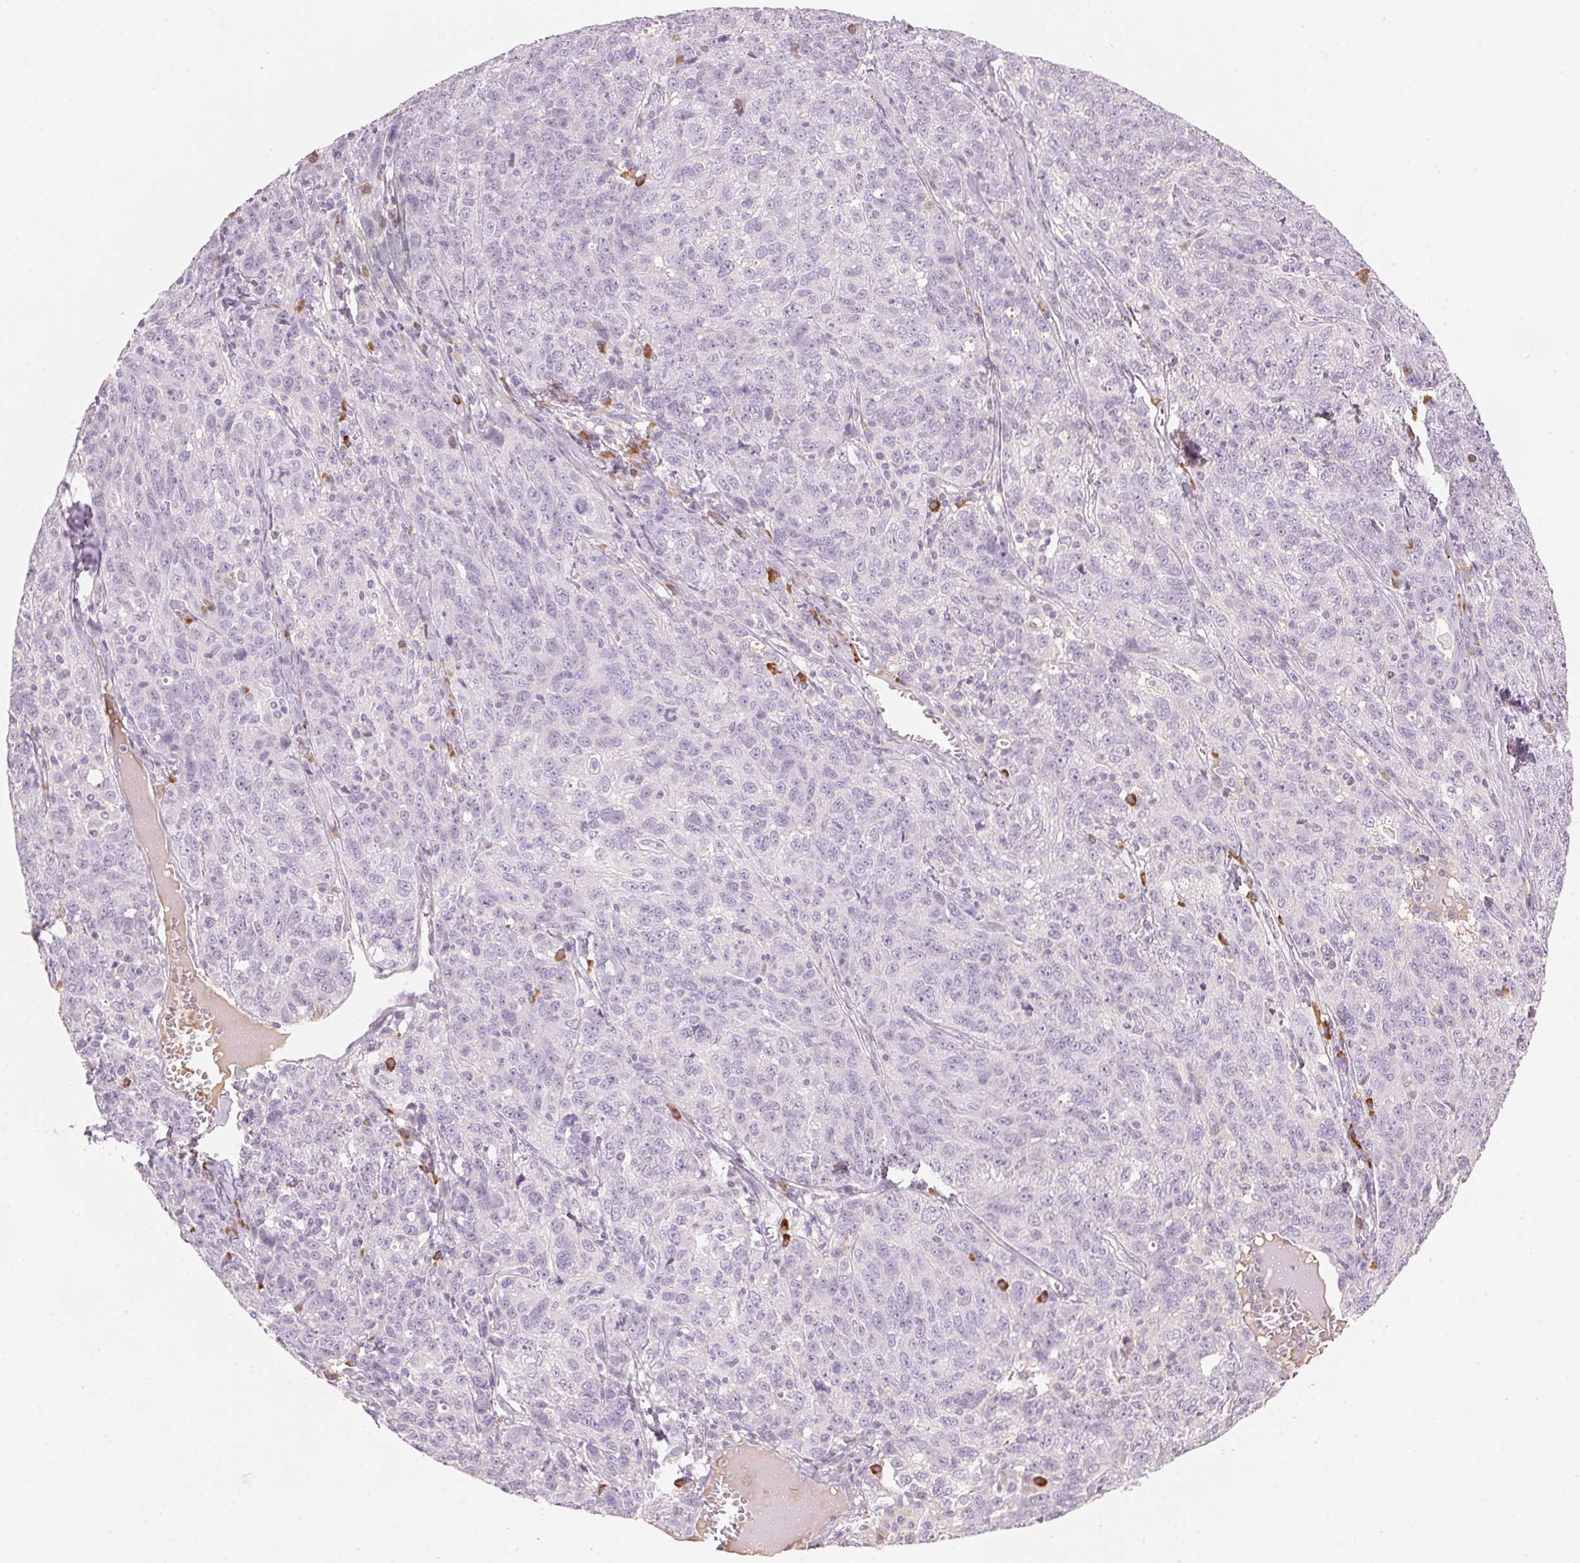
{"staining": {"intensity": "negative", "quantity": "none", "location": "none"}, "tissue": "ovarian cancer", "cell_type": "Tumor cells", "image_type": "cancer", "snomed": [{"axis": "morphology", "description": "Cystadenocarcinoma, serous, NOS"}, {"axis": "topography", "description": "Ovary"}], "caption": "High power microscopy micrograph of an immunohistochemistry (IHC) photomicrograph of ovarian serous cystadenocarcinoma, revealing no significant positivity in tumor cells.", "gene": "RMDN2", "patient": {"sex": "female", "age": 71}}